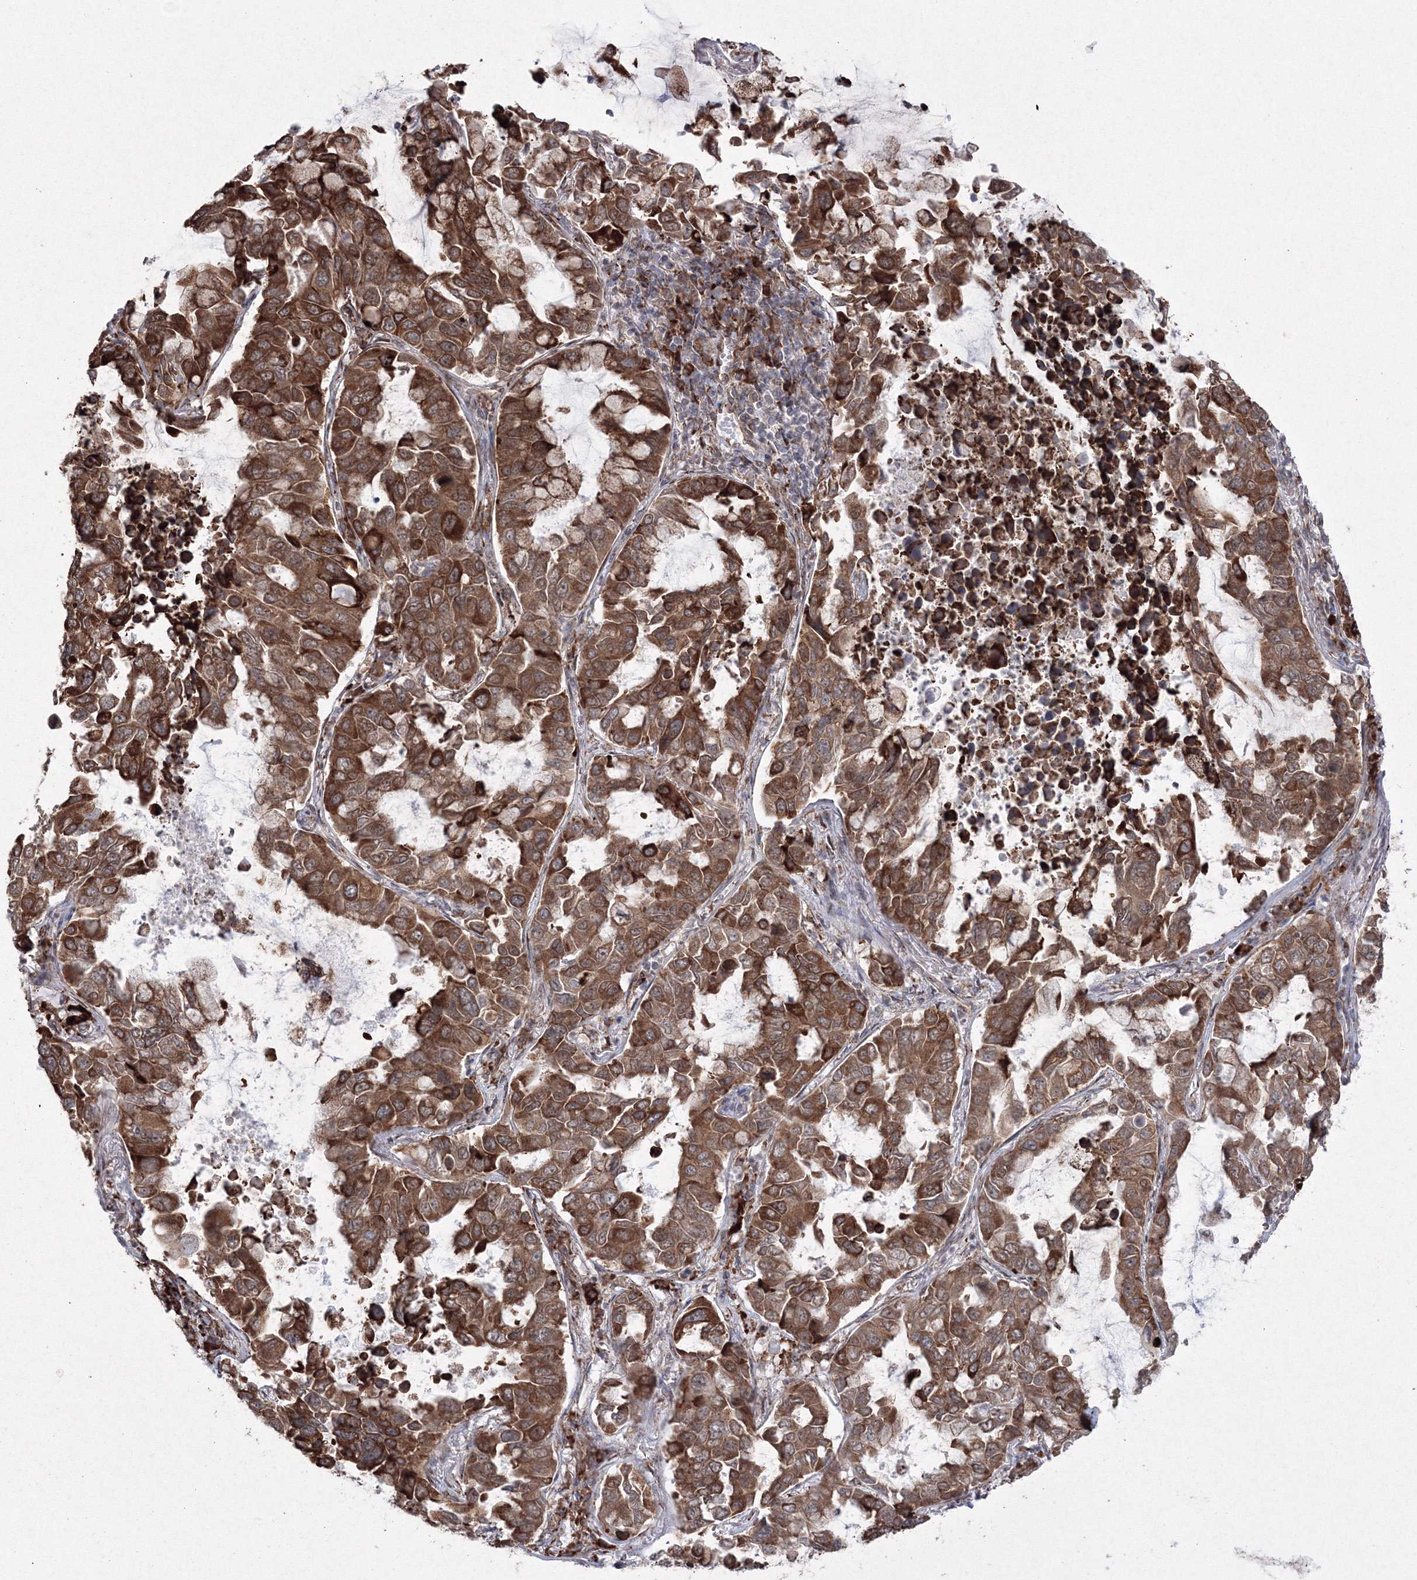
{"staining": {"intensity": "strong", "quantity": ">75%", "location": "cytoplasmic/membranous"}, "tissue": "lung cancer", "cell_type": "Tumor cells", "image_type": "cancer", "snomed": [{"axis": "morphology", "description": "Adenocarcinoma, NOS"}, {"axis": "topography", "description": "Lung"}], "caption": "Brown immunohistochemical staining in human lung cancer demonstrates strong cytoplasmic/membranous staining in approximately >75% of tumor cells.", "gene": "EFCAB12", "patient": {"sex": "male", "age": 64}}